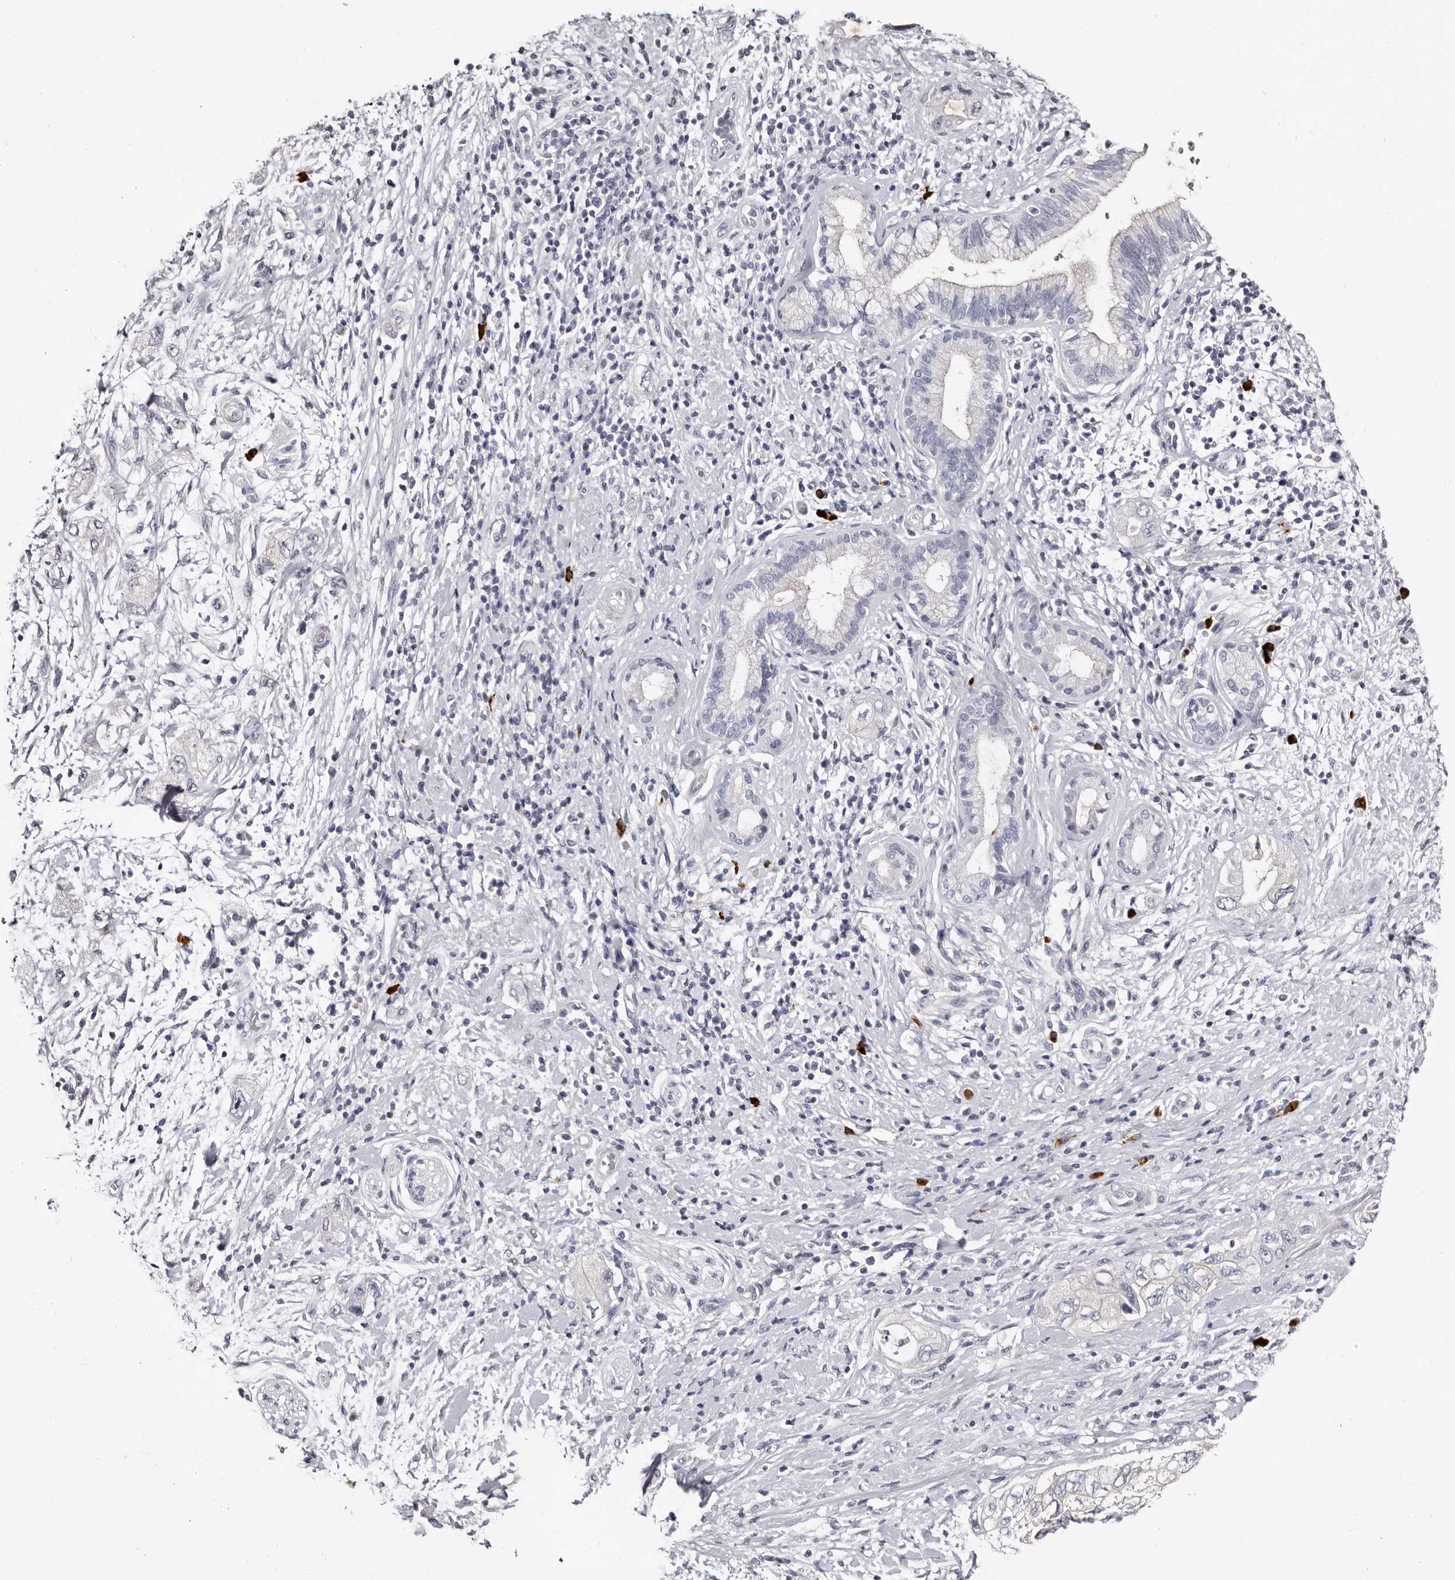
{"staining": {"intensity": "negative", "quantity": "none", "location": "none"}, "tissue": "pancreatic cancer", "cell_type": "Tumor cells", "image_type": "cancer", "snomed": [{"axis": "morphology", "description": "Adenocarcinoma, NOS"}, {"axis": "topography", "description": "Pancreas"}], "caption": "Tumor cells show no significant protein expression in adenocarcinoma (pancreatic).", "gene": "TBC1D22B", "patient": {"sex": "female", "age": 73}}